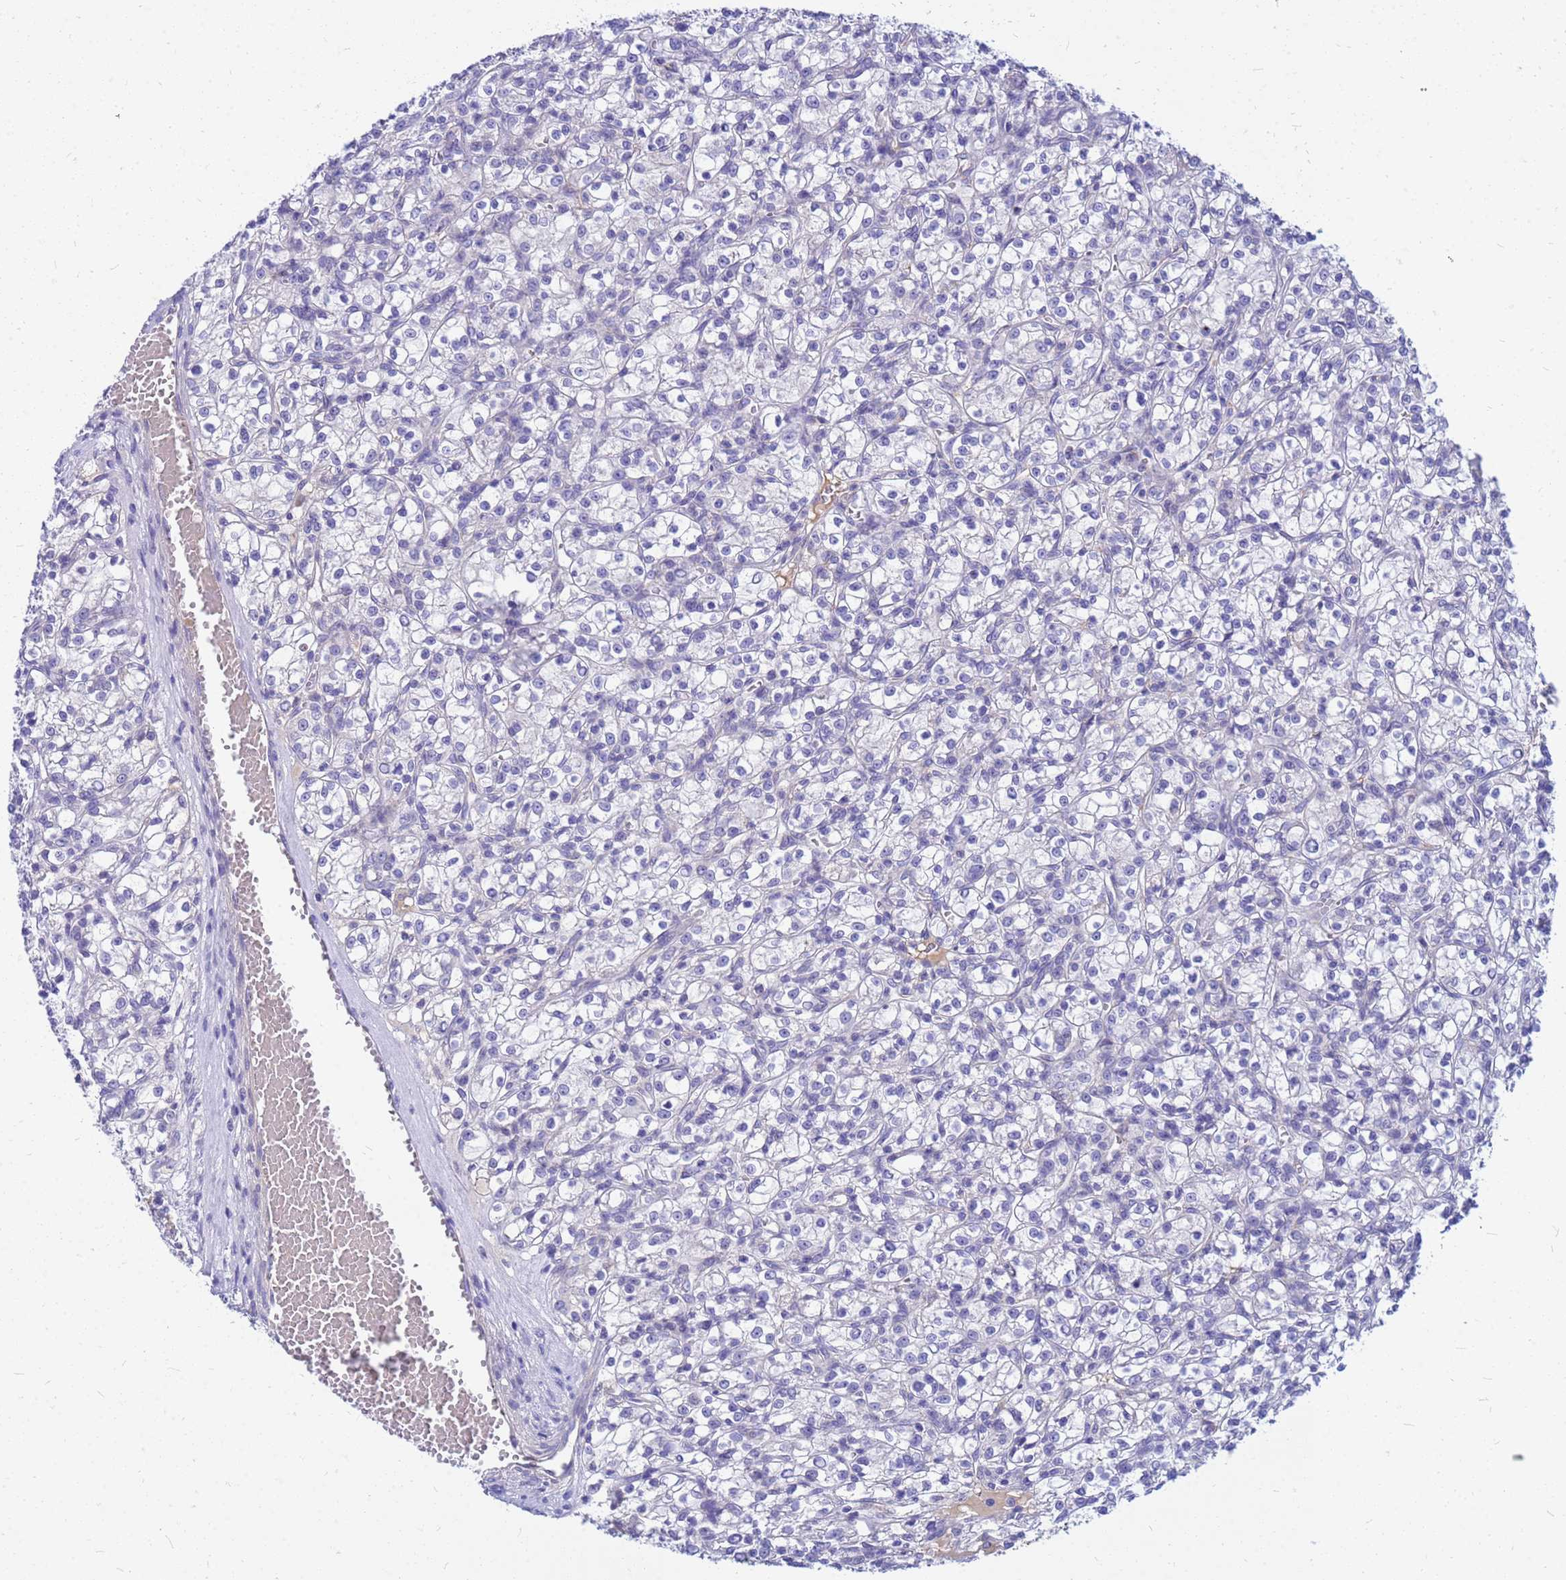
{"staining": {"intensity": "negative", "quantity": "none", "location": "none"}, "tissue": "renal cancer", "cell_type": "Tumor cells", "image_type": "cancer", "snomed": [{"axis": "morphology", "description": "Adenocarcinoma, NOS"}, {"axis": "topography", "description": "Kidney"}], "caption": "Immunohistochemical staining of human renal cancer (adenocarcinoma) exhibits no significant staining in tumor cells.", "gene": "DPRX", "patient": {"sex": "female", "age": 59}}